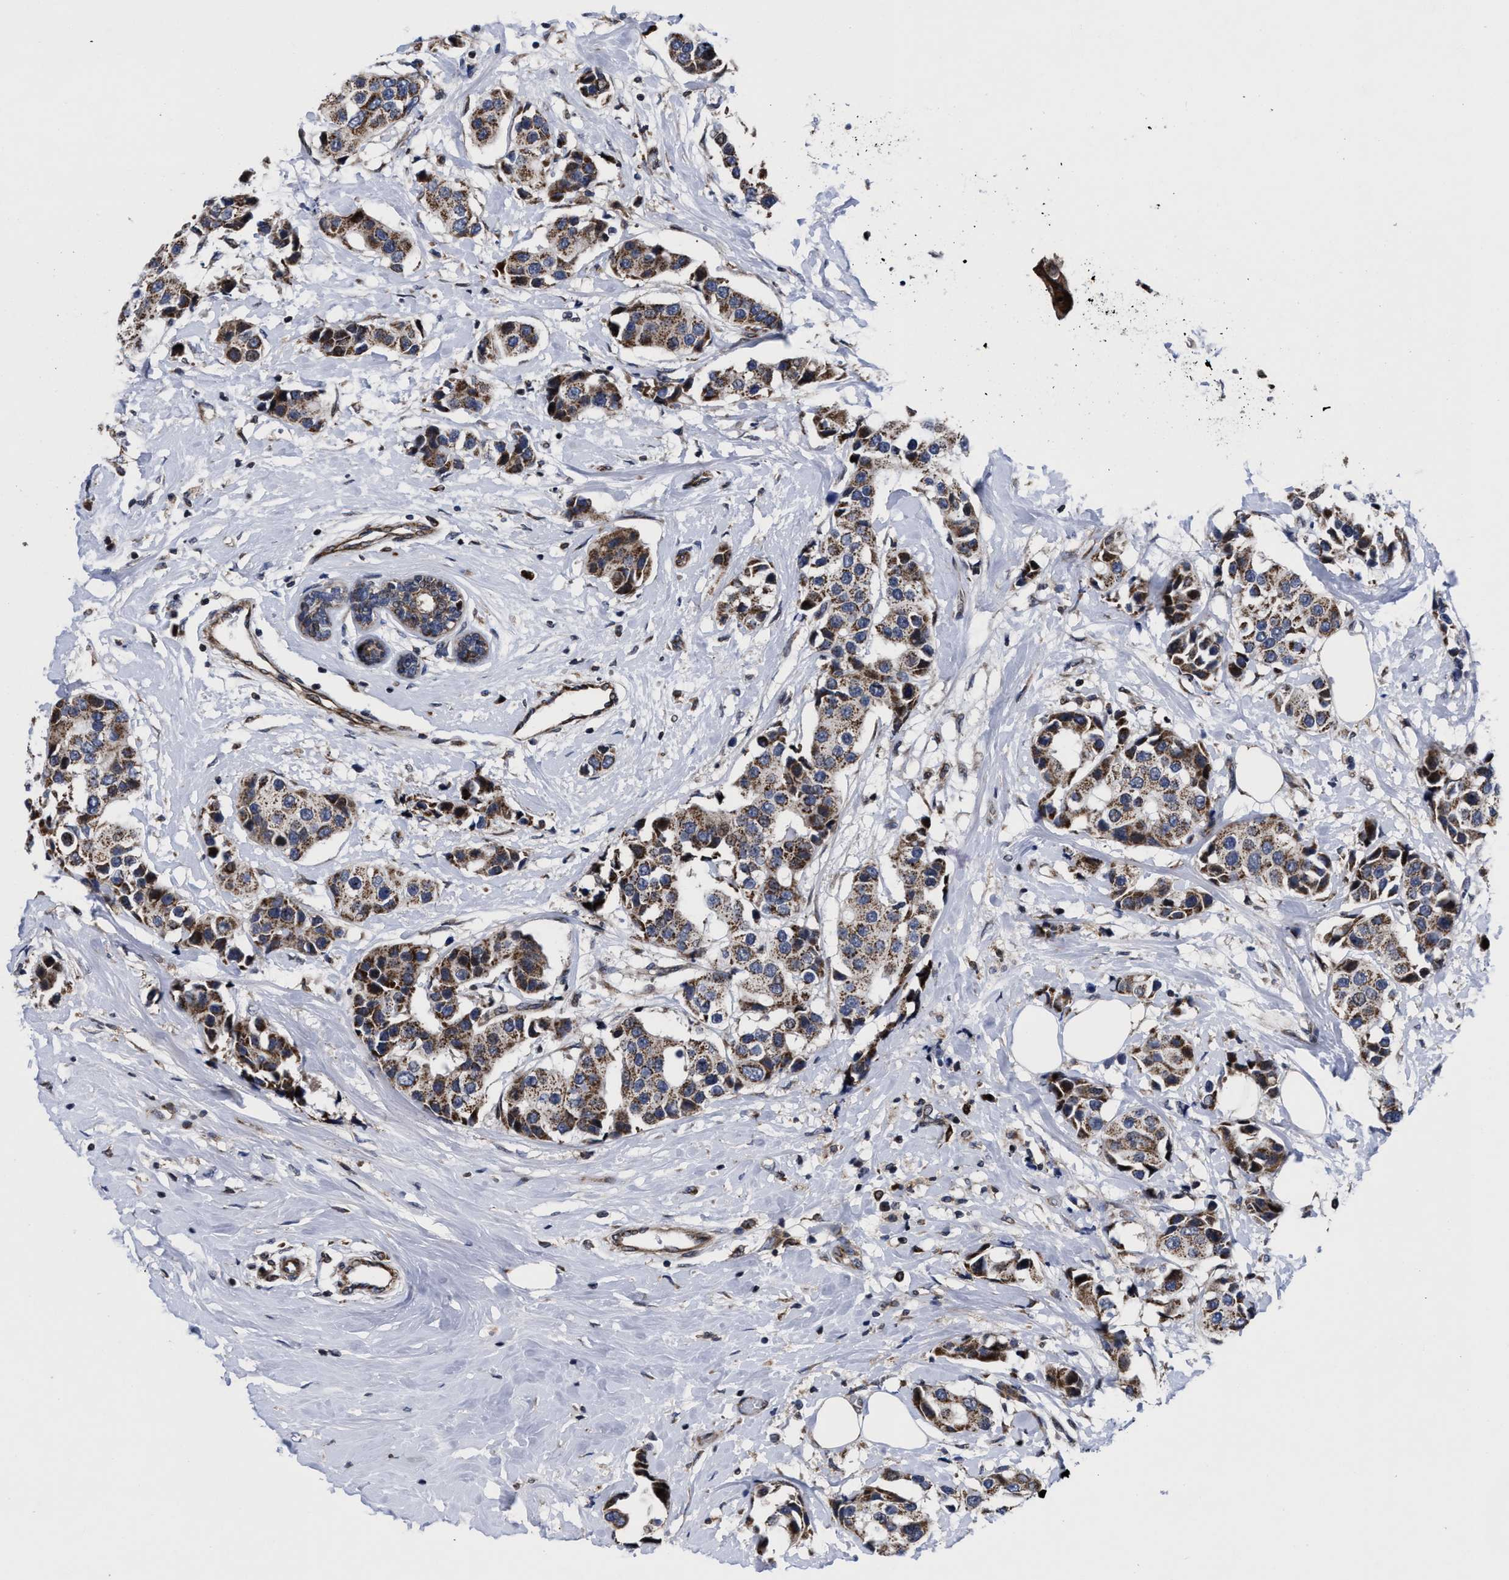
{"staining": {"intensity": "moderate", "quantity": ">75%", "location": "cytoplasmic/membranous"}, "tissue": "breast cancer", "cell_type": "Tumor cells", "image_type": "cancer", "snomed": [{"axis": "morphology", "description": "Normal tissue, NOS"}, {"axis": "morphology", "description": "Duct carcinoma"}, {"axis": "topography", "description": "Breast"}], "caption": "The immunohistochemical stain labels moderate cytoplasmic/membranous positivity in tumor cells of breast cancer (infiltrating ductal carcinoma) tissue.", "gene": "MRPL50", "patient": {"sex": "female", "age": 39}}